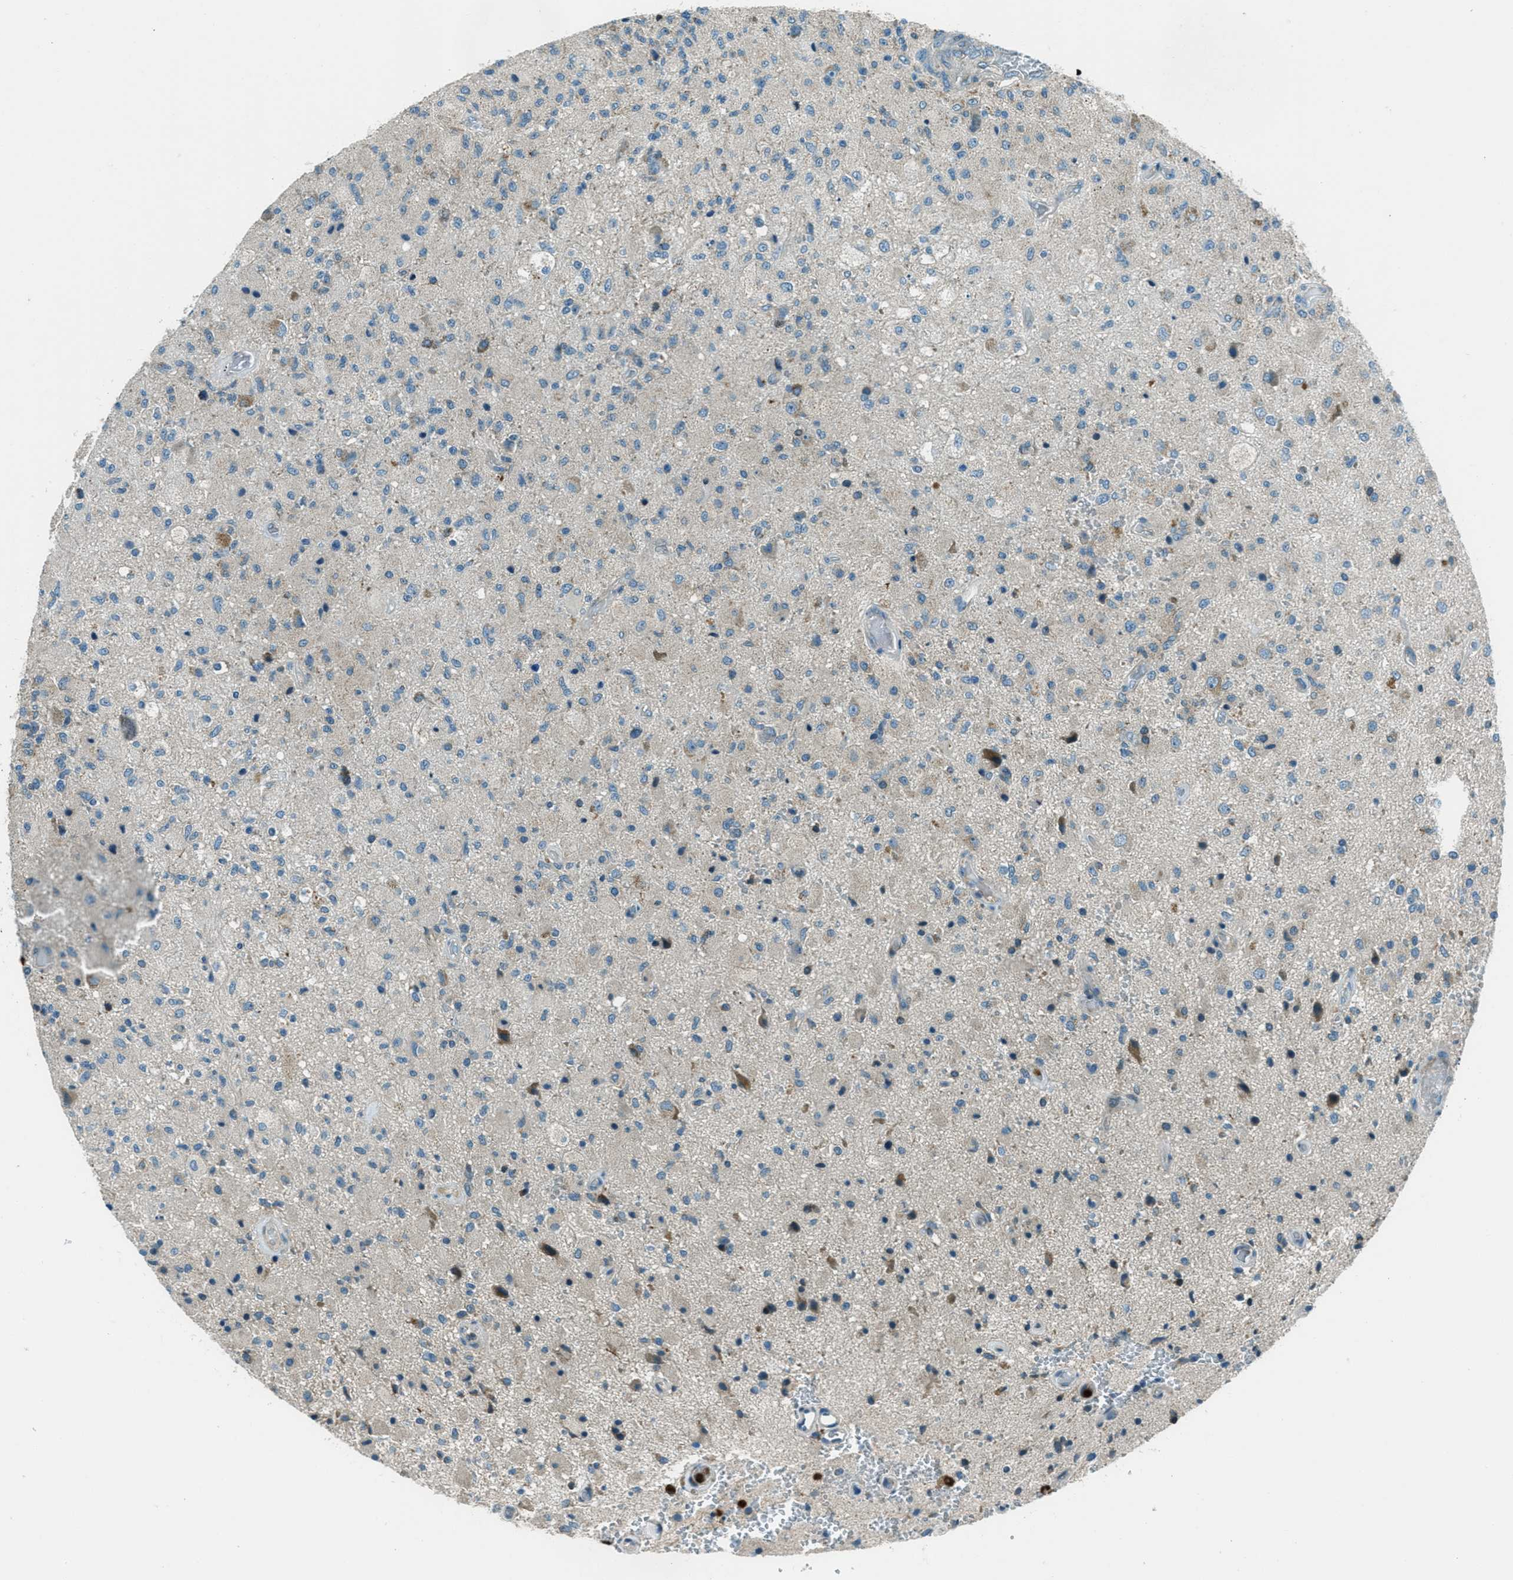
{"staining": {"intensity": "moderate", "quantity": "<25%", "location": "cytoplasmic/membranous"}, "tissue": "glioma", "cell_type": "Tumor cells", "image_type": "cancer", "snomed": [{"axis": "morphology", "description": "Normal tissue, NOS"}, {"axis": "morphology", "description": "Glioma, malignant, High grade"}, {"axis": "topography", "description": "Cerebral cortex"}], "caption": "Moderate cytoplasmic/membranous expression for a protein is appreciated in about <25% of tumor cells of malignant glioma (high-grade) using IHC.", "gene": "FAR1", "patient": {"sex": "male", "age": 77}}